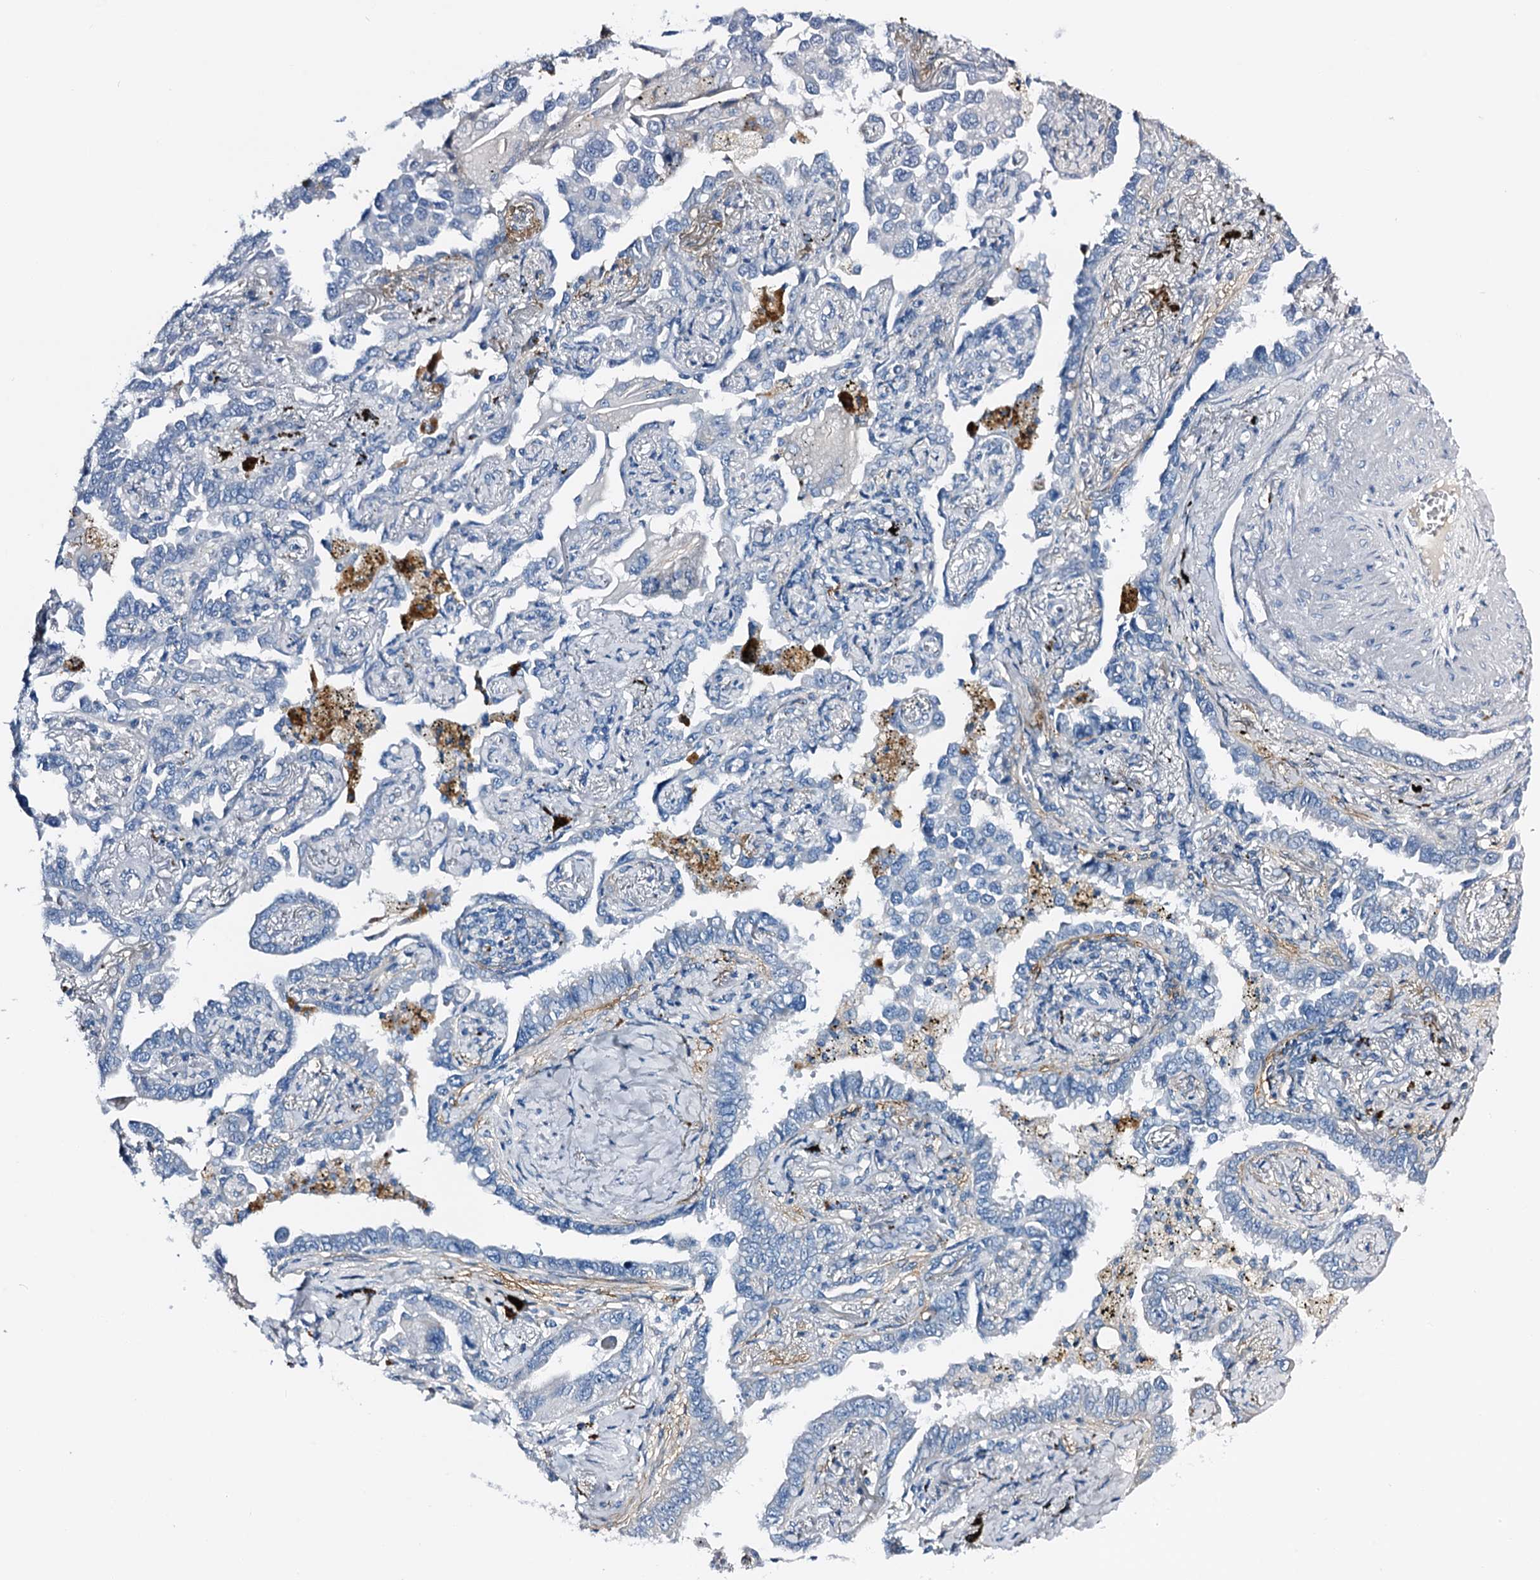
{"staining": {"intensity": "negative", "quantity": "none", "location": "none"}, "tissue": "lung cancer", "cell_type": "Tumor cells", "image_type": "cancer", "snomed": [{"axis": "morphology", "description": "Adenocarcinoma, NOS"}, {"axis": "topography", "description": "Lung"}], "caption": "There is no significant staining in tumor cells of lung cancer. Nuclei are stained in blue.", "gene": "C1QTNF4", "patient": {"sex": "male", "age": 67}}